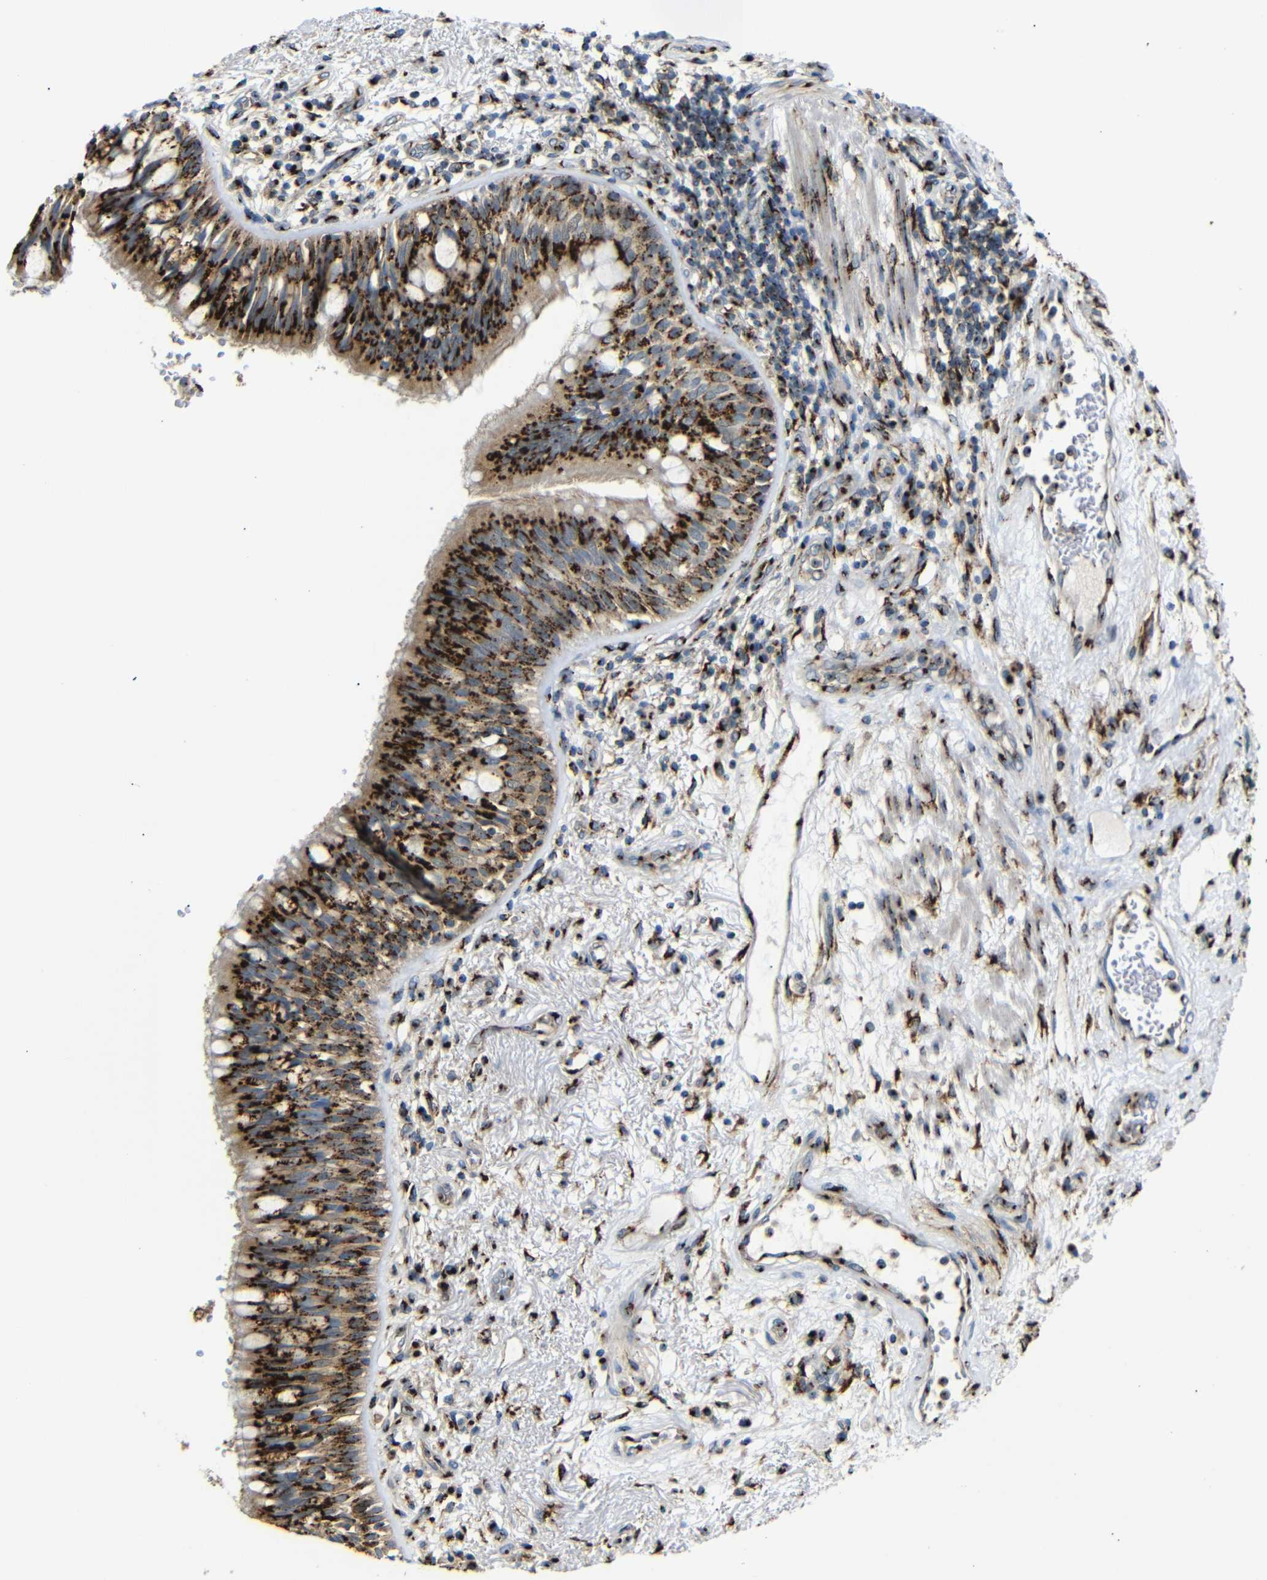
{"staining": {"intensity": "strong", "quantity": ">75%", "location": "cytoplasmic/membranous"}, "tissue": "bronchus", "cell_type": "Respiratory epithelial cells", "image_type": "normal", "snomed": [{"axis": "morphology", "description": "Normal tissue, NOS"}, {"axis": "morphology", "description": "Adenocarcinoma, NOS"}, {"axis": "morphology", "description": "Adenocarcinoma, metastatic, NOS"}, {"axis": "topography", "description": "Lymph node"}, {"axis": "topography", "description": "Bronchus"}, {"axis": "topography", "description": "Lung"}], "caption": "Respiratory epithelial cells demonstrate high levels of strong cytoplasmic/membranous positivity in approximately >75% of cells in unremarkable human bronchus.", "gene": "TGOLN2", "patient": {"sex": "female", "age": 54}}